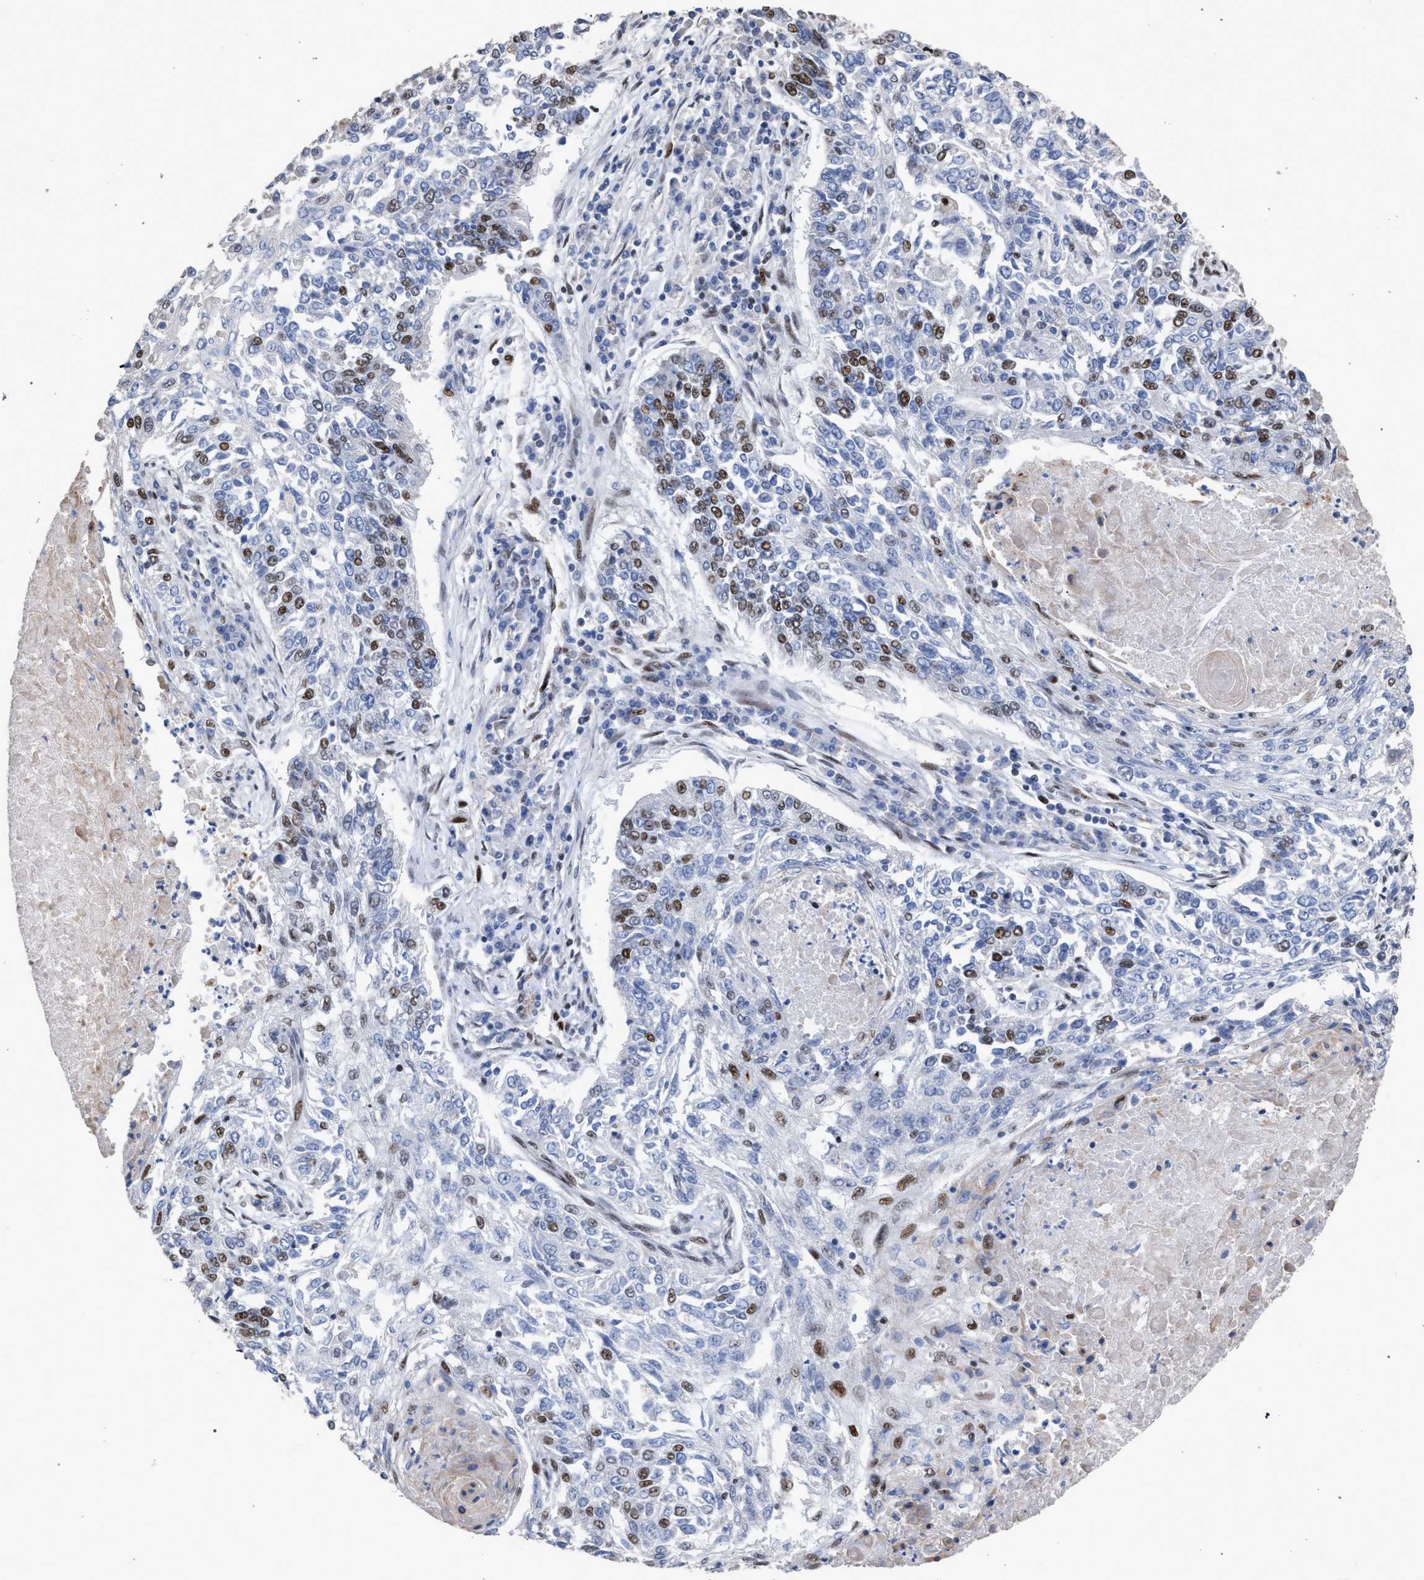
{"staining": {"intensity": "moderate", "quantity": "<25%", "location": "nuclear"}, "tissue": "lung cancer", "cell_type": "Tumor cells", "image_type": "cancer", "snomed": [{"axis": "morphology", "description": "Normal tissue, NOS"}, {"axis": "morphology", "description": "Squamous cell carcinoma, NOS"}, {"axis": "topography", "description": "Cartilage tissue"}, {"axis": "topography", "description": "Bronchus"}, {"axis": "topography", "description": "Lung"}], "caption": "Moderate nuclear positivity is appreciated in about <25% of tumor cells in lung squamous cell carcinoma.", "gene": "TP53BP1", "patient": {"sex": "female", "age": 49}}